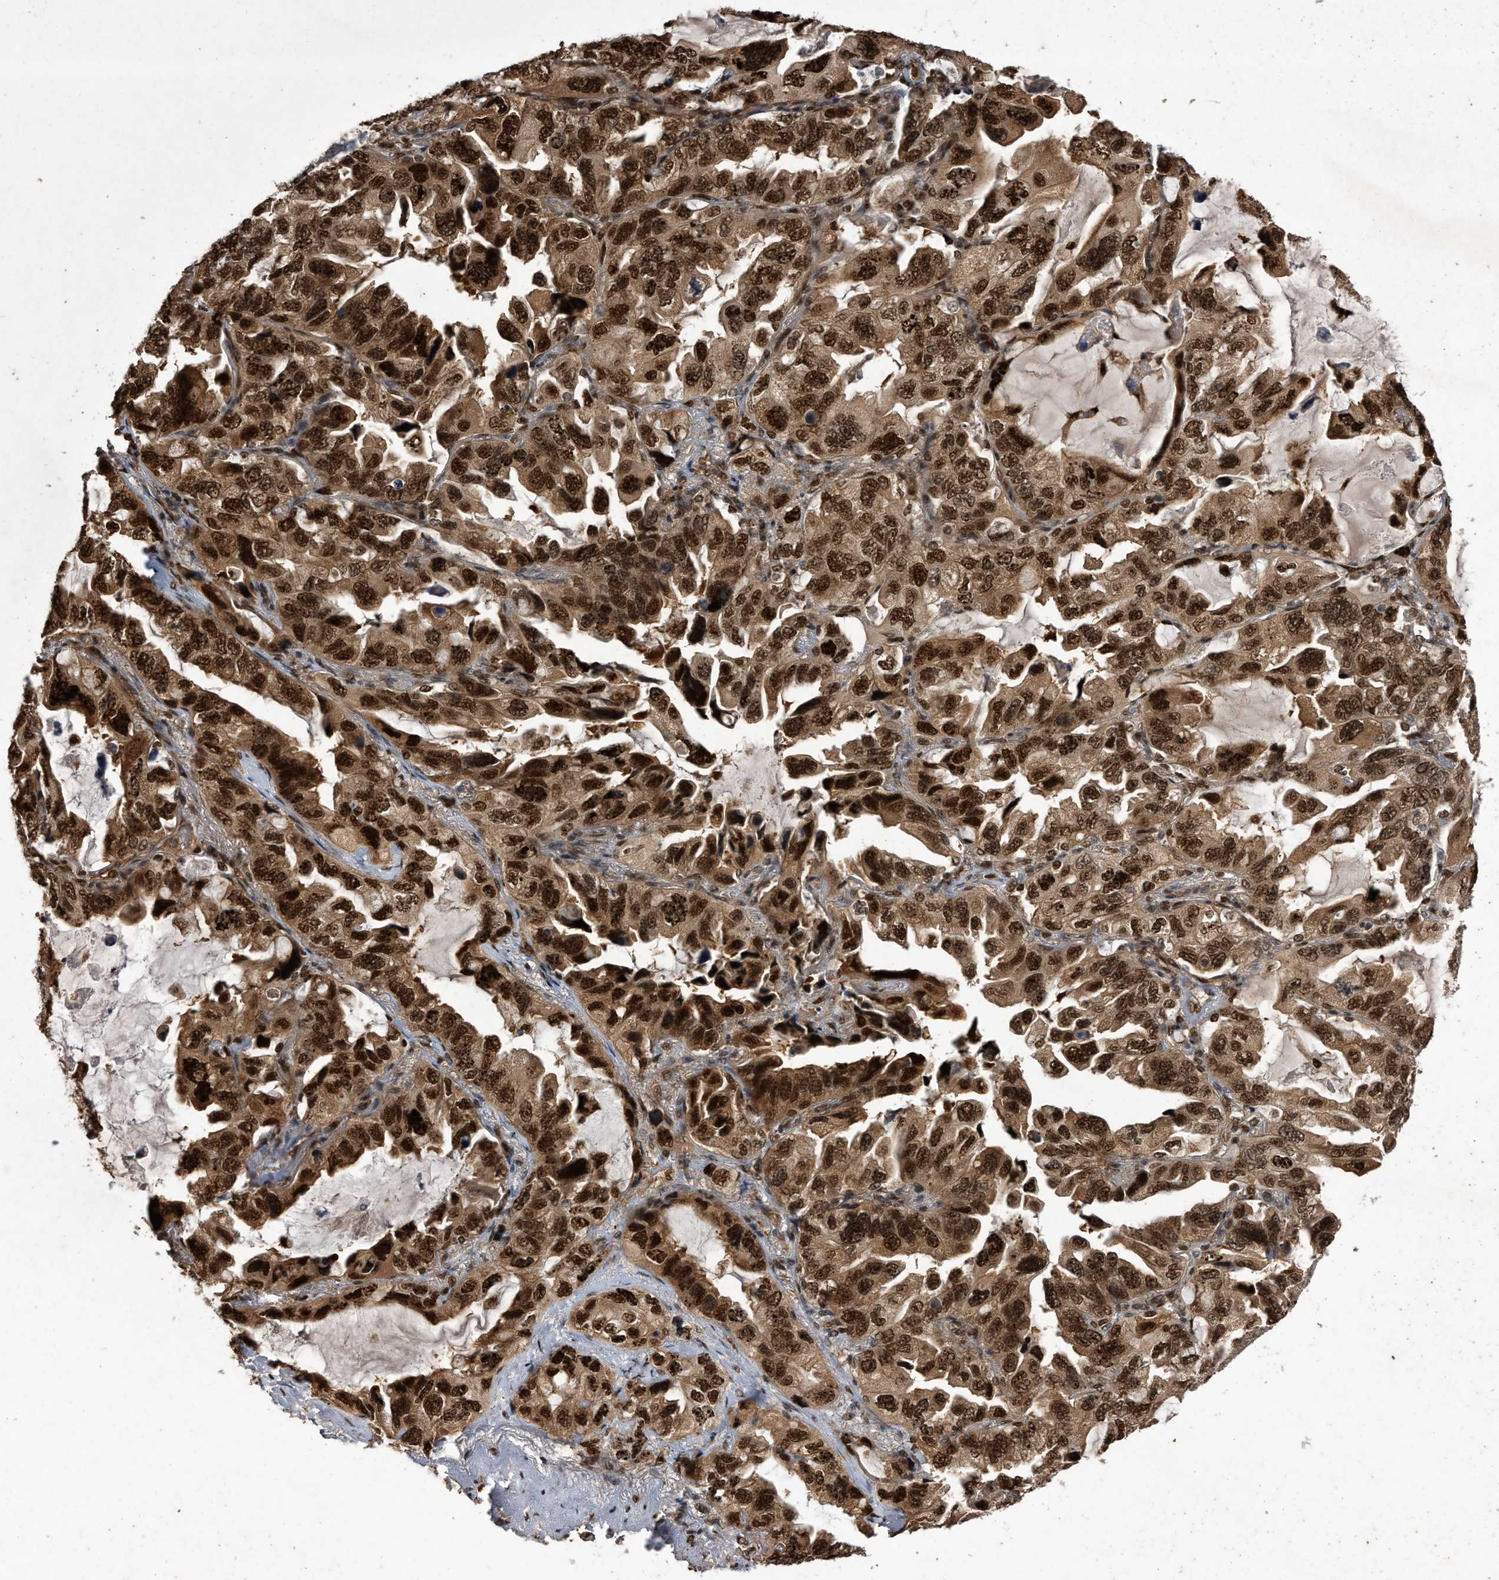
{"staining": {"intensity": "strong", "quantity": ">75%", "location": "cytoplasmic/membranous,nuclear"}, "tissue": "lung cancer", "cell_type": "Tumor cells", "image_type": "cancer", "snomed": [{"axis": "morphology", "description": "Squamous cell carcinoma, NOS"}, {"axis": "topography", "description": "Lung"}], "caption": "Tumor cells display high levels of strong cytoplasmic/membranous and nuclear staining in approximately >75% of cells in lung squamous cell carcinoma. (DAB (3,3'-diaminobenzidine) = brown stain, brightfield microscopy at high magnification).", "gene": "RAD23B", "patient": {"sex": "female", "age": 73}}